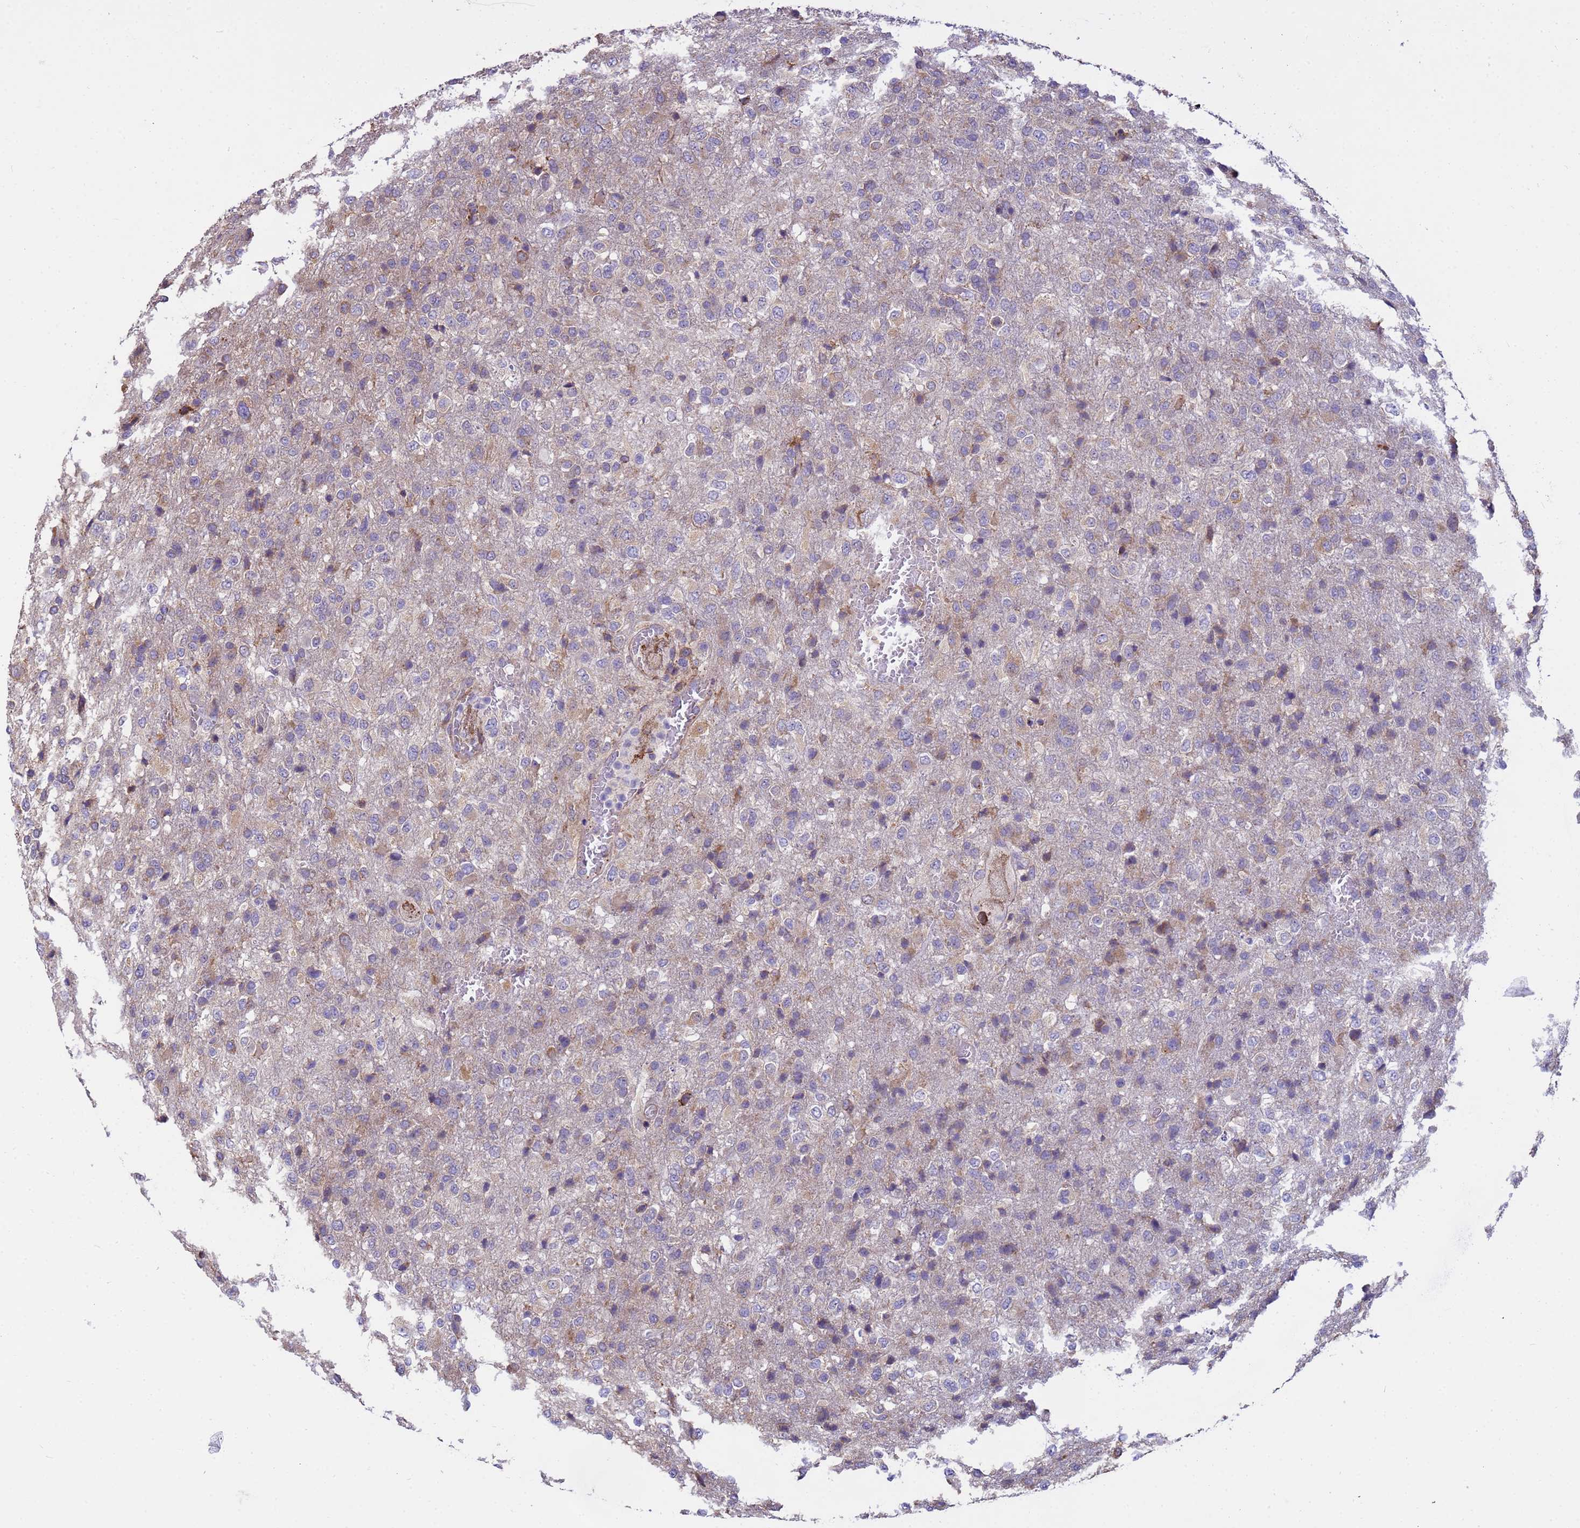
{"staining": {"intensity": "weak", "quantity": "<25%", "location": "cytoplasmic/membranous"}, "tissue": "glioma", "cell_type": "Tumor cells", "image_type": "cancer", "snomed": [{"axis": "morphology", "description": "Glioma, malignant, High grade"}, {"axis": "topography", "description": "Brain"}], "caption": "Immunohistochemistry (IHC) of malignant glioma (high-grade) demonstrates no positivity in tumor cells.", "gene": "THAP5", "patient": {"sex": "female", "age": 74}}